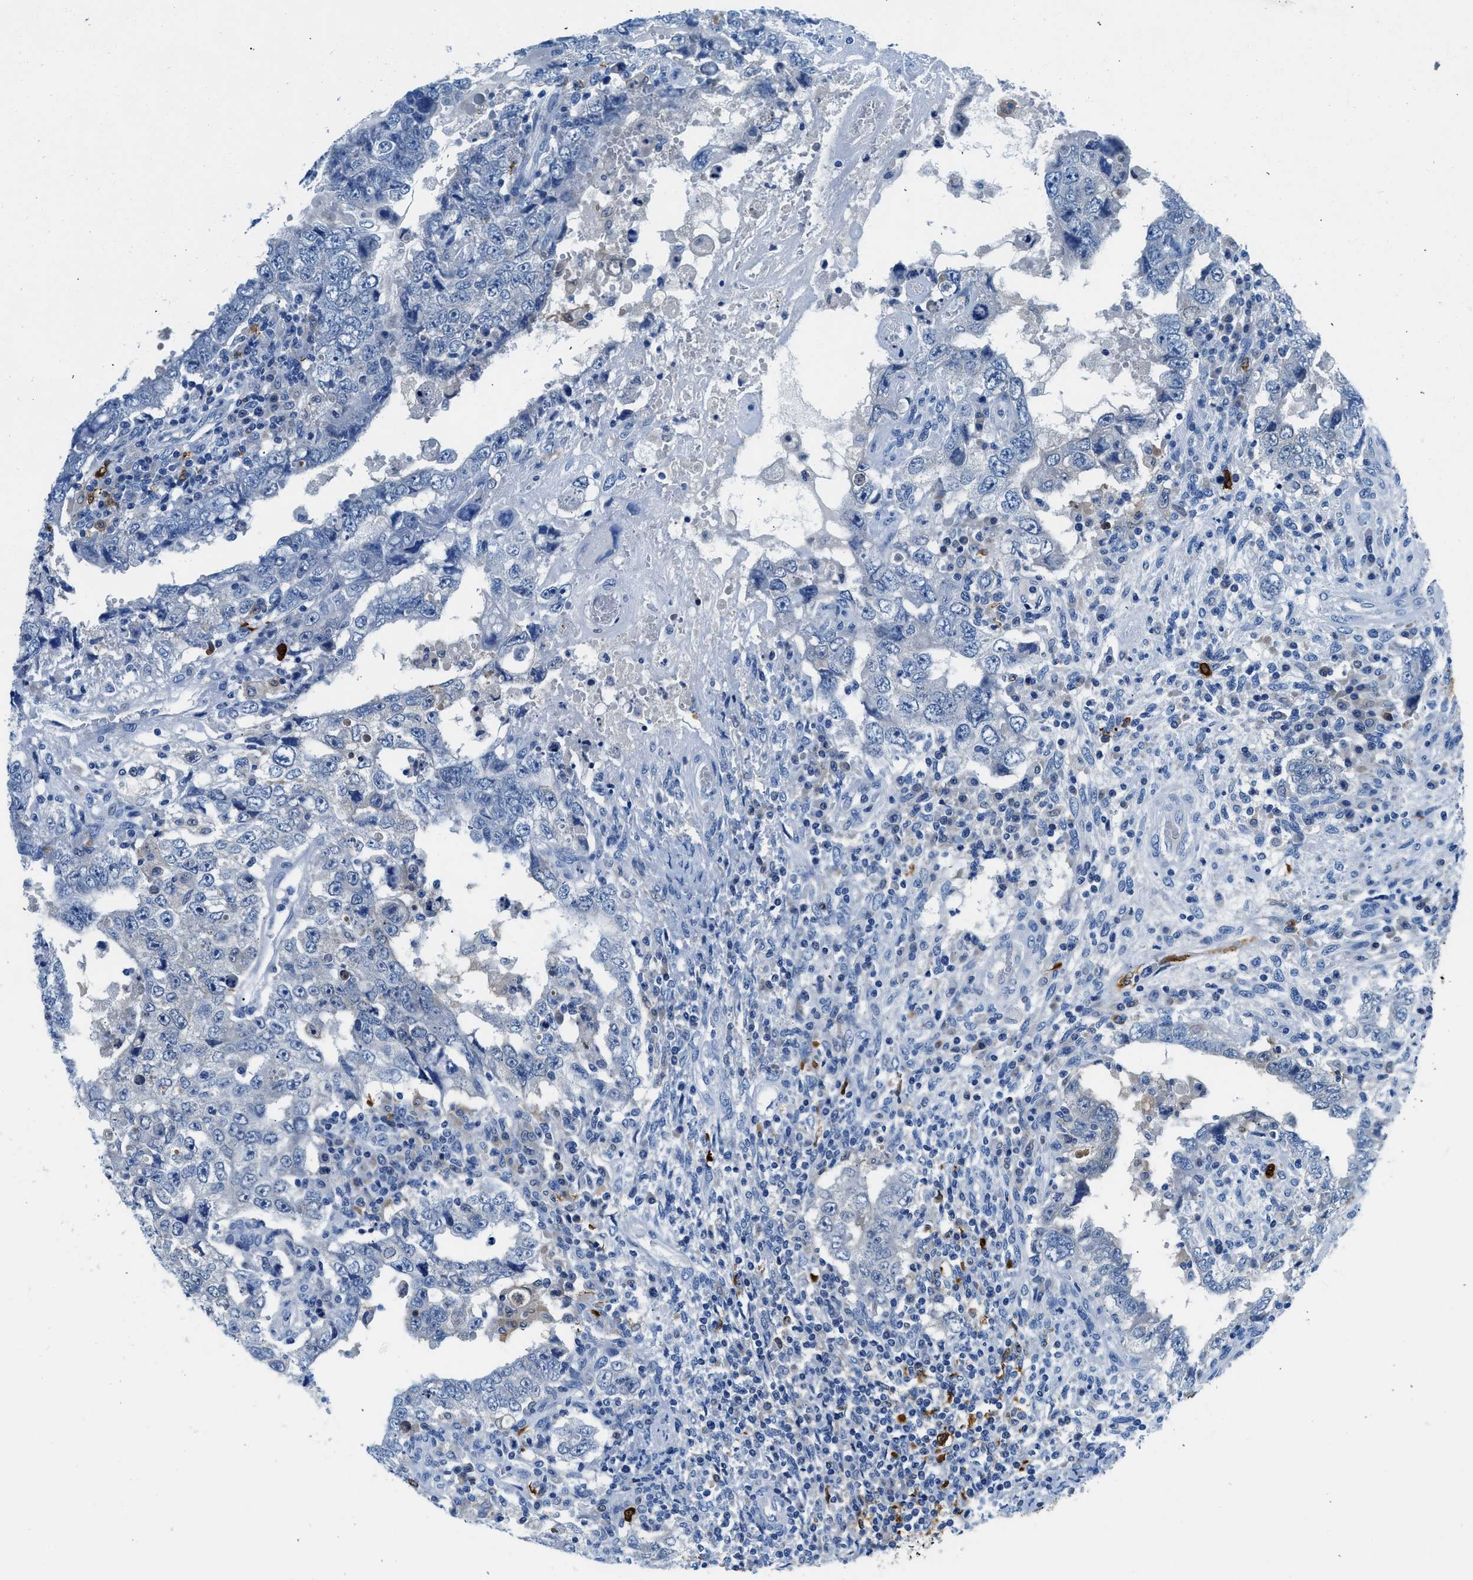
{"staining": {"intensity": "negative", "quantity": "none", "location": "none"}, "tissue": "testis cancer", "cell_type": "Tumor cells", "image_type": "cancer", "snomed": [{"axis": "morphology", "description": "Carcinoma, Embryonal, NOS"}, {"axis": "topography", "description": "Testis"}], "caption": "DAB immunohistochemical staining of testis embryonal carcinoma demonstrates no significant positivity in tumor cells.", "gene": "FADS6", "patient": {"sex": "male", "age": 26}}